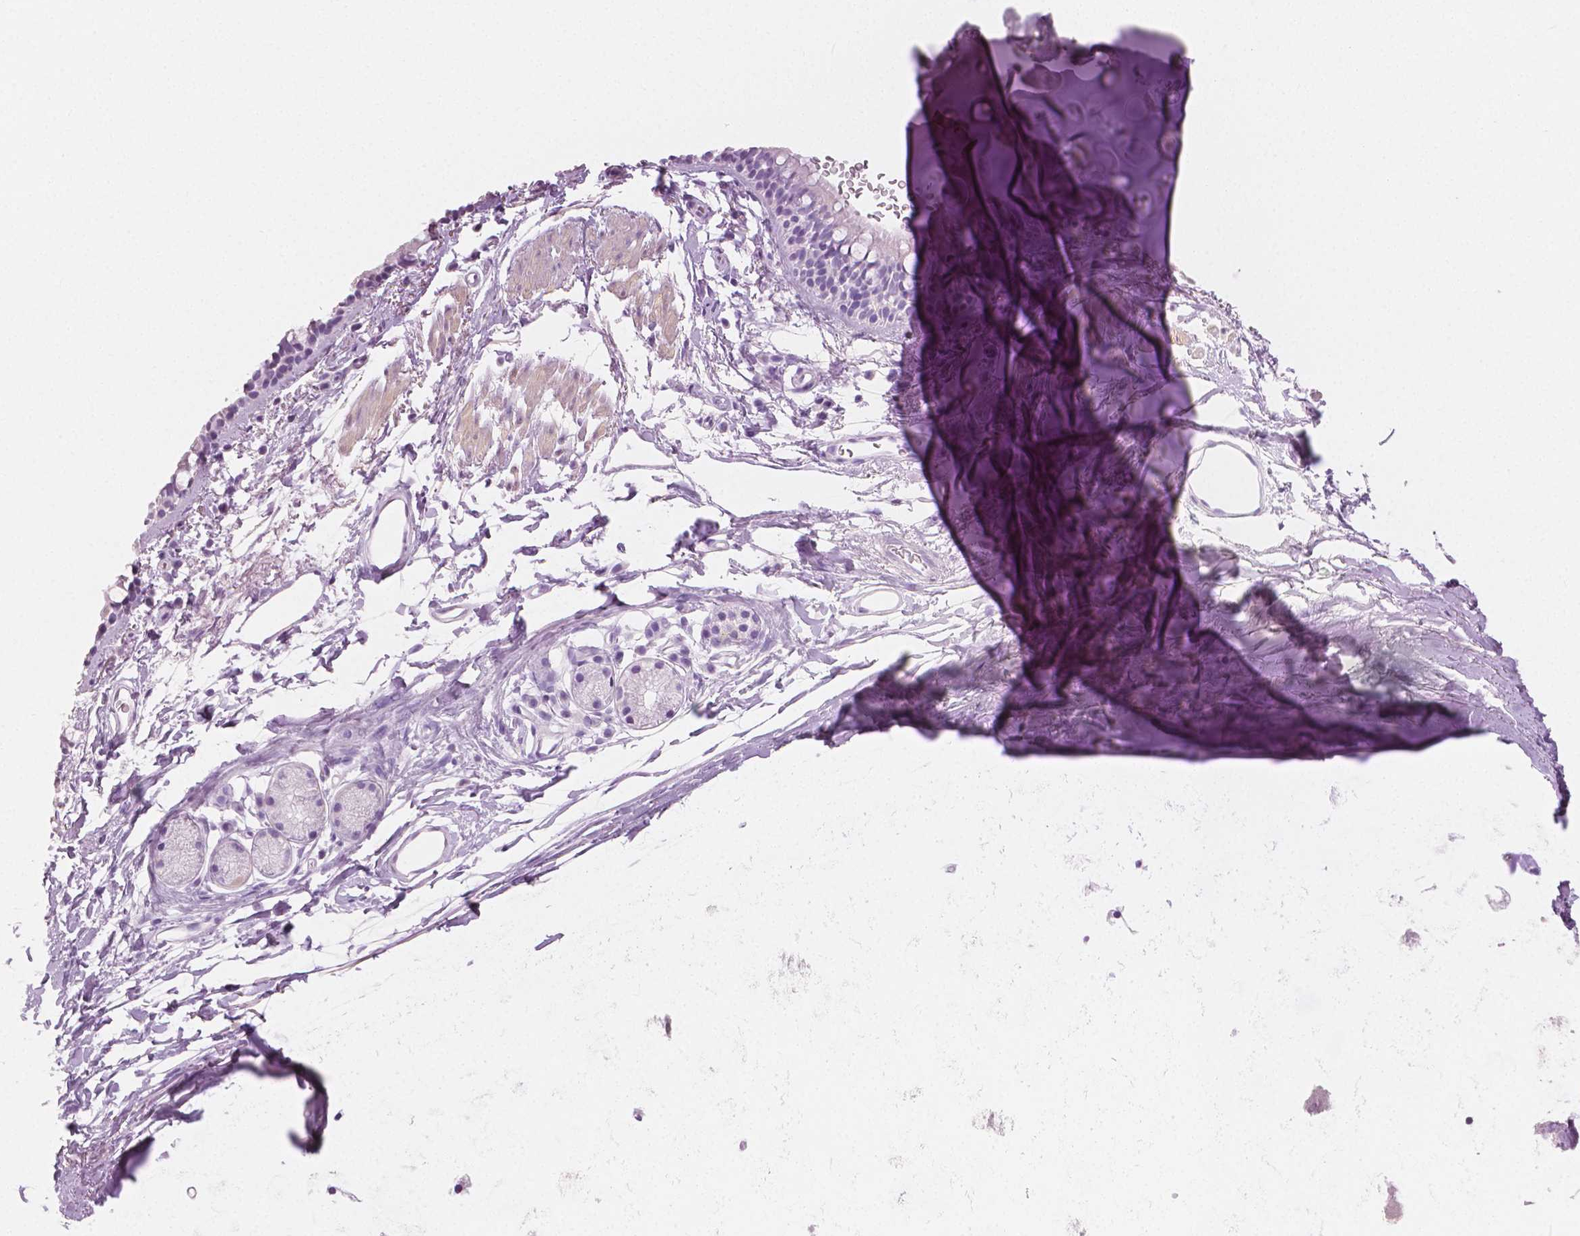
{"staining": {"intensity": "negative", "quantity": "none", "location": "none"}, "tissue": "bronchus", "cell_type": "Respiratory epithelial cells", "image_type": "normal", "snomed": [{"axis": "morphology", "description": "Normal tissue, NOS"}, {"axis": "topography", "description": "Lymph node"}, {"axis": "topography", "description": "Cartilage tissue"}, {"axis": "topography", "description": "Bronchus"}], "caption": "A high-resolution image shows immunohistochemistry (IHC) staining of normal bronchus, which displays no significant expression in respiratory epithelial cells.", "gene": "PLIN4", "patient": {"sex": "female", "age": 70}}